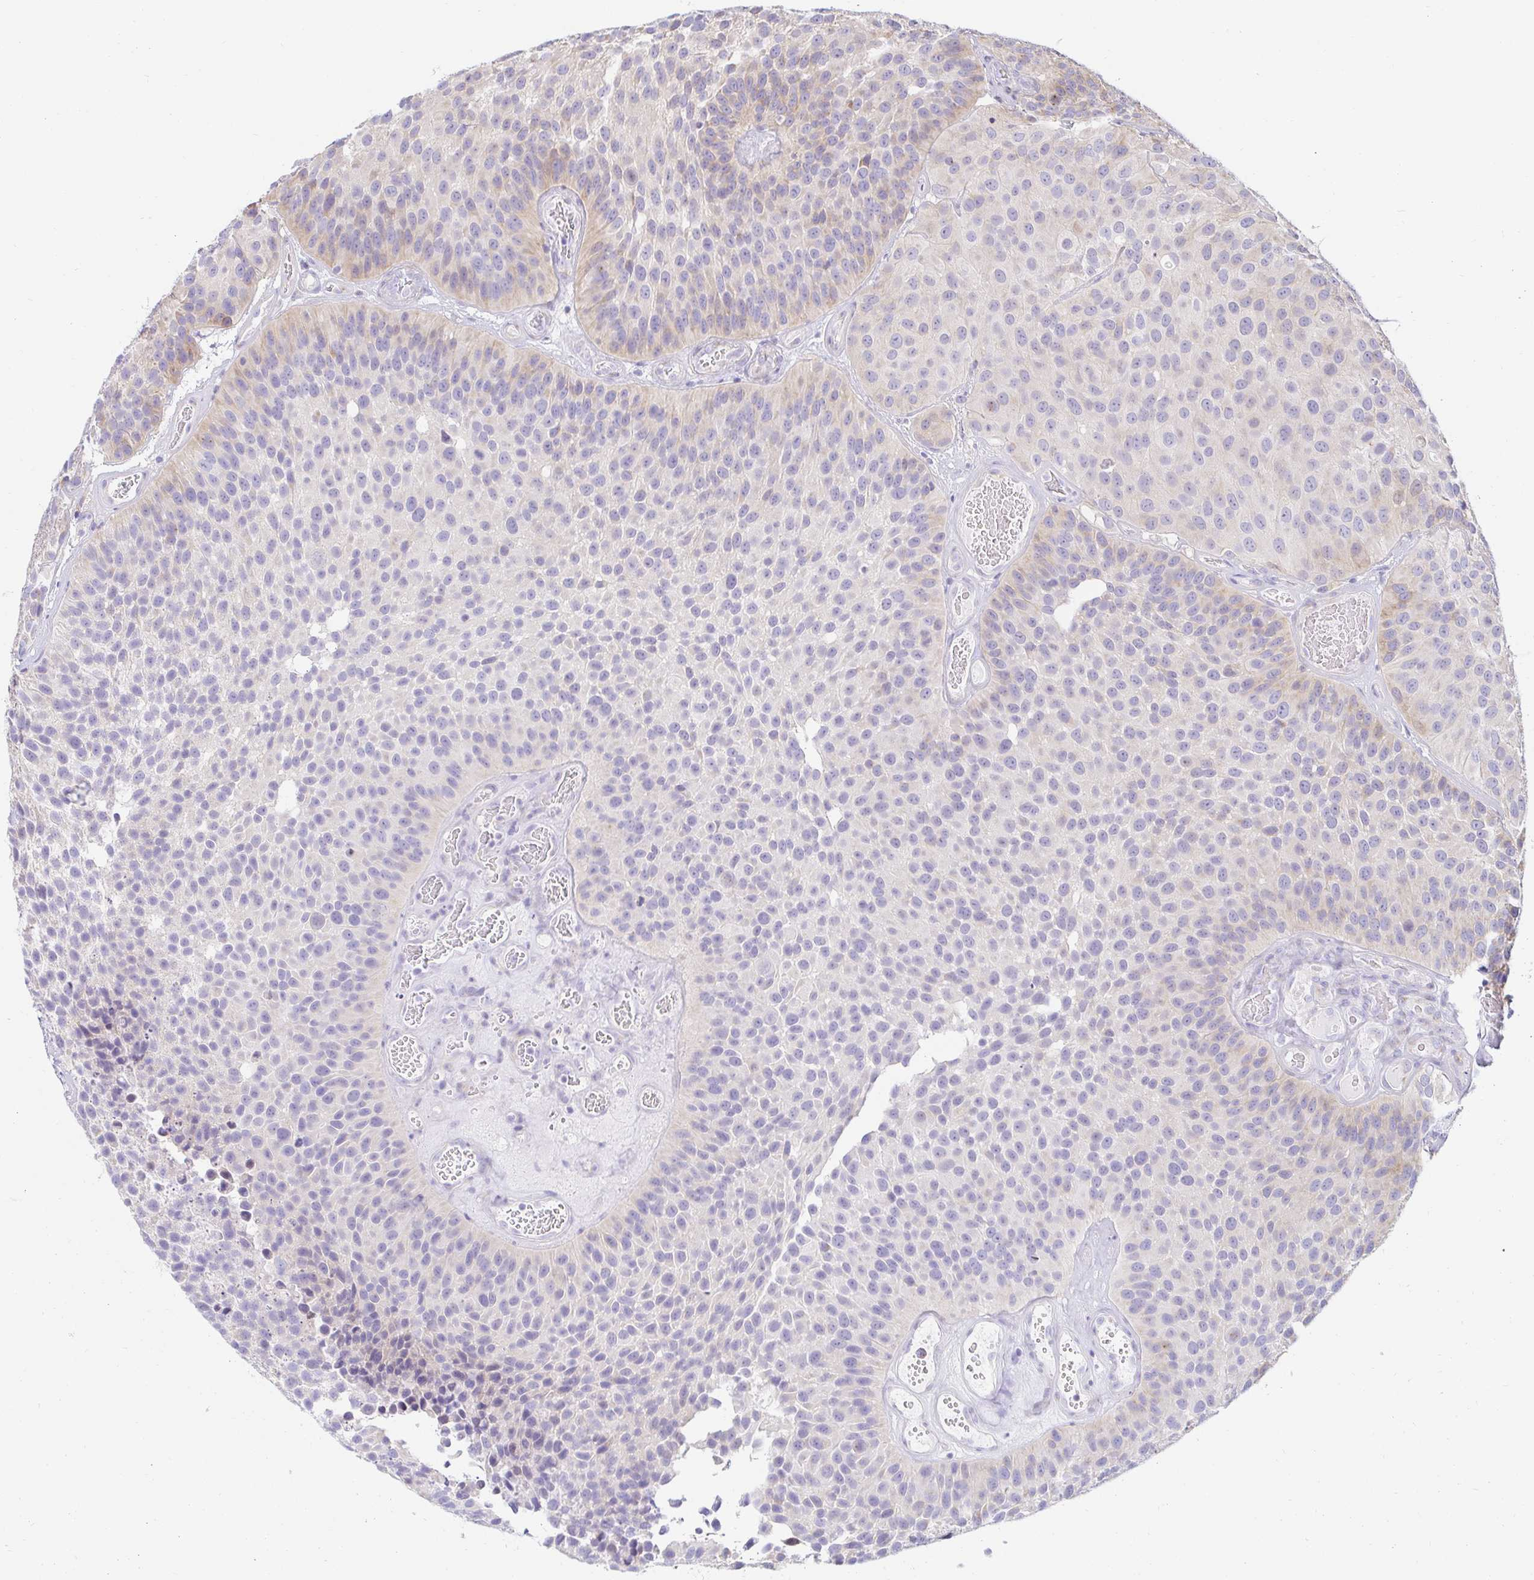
{"staining": {"intensity": "weak", "quantity": "<25%", "location": "cytoplasmic/membranous"}, "tissue": "urothelial cancer", "cell_type": "Tumor cells", "image_type": "cancer", "snomed": [{"axis": "morphology", "description": "Urothelial carcinoma, Low grade"}, {"axis": "topography", "description": "Urinary bladder"}], "caption": "A photomicrograph of low-grade urothelial carcinoma stained for a protein exhibits no brown staining in tumor cells.", "gene": "CAPSL", "patient": {"sex": "male", "age": 76}}